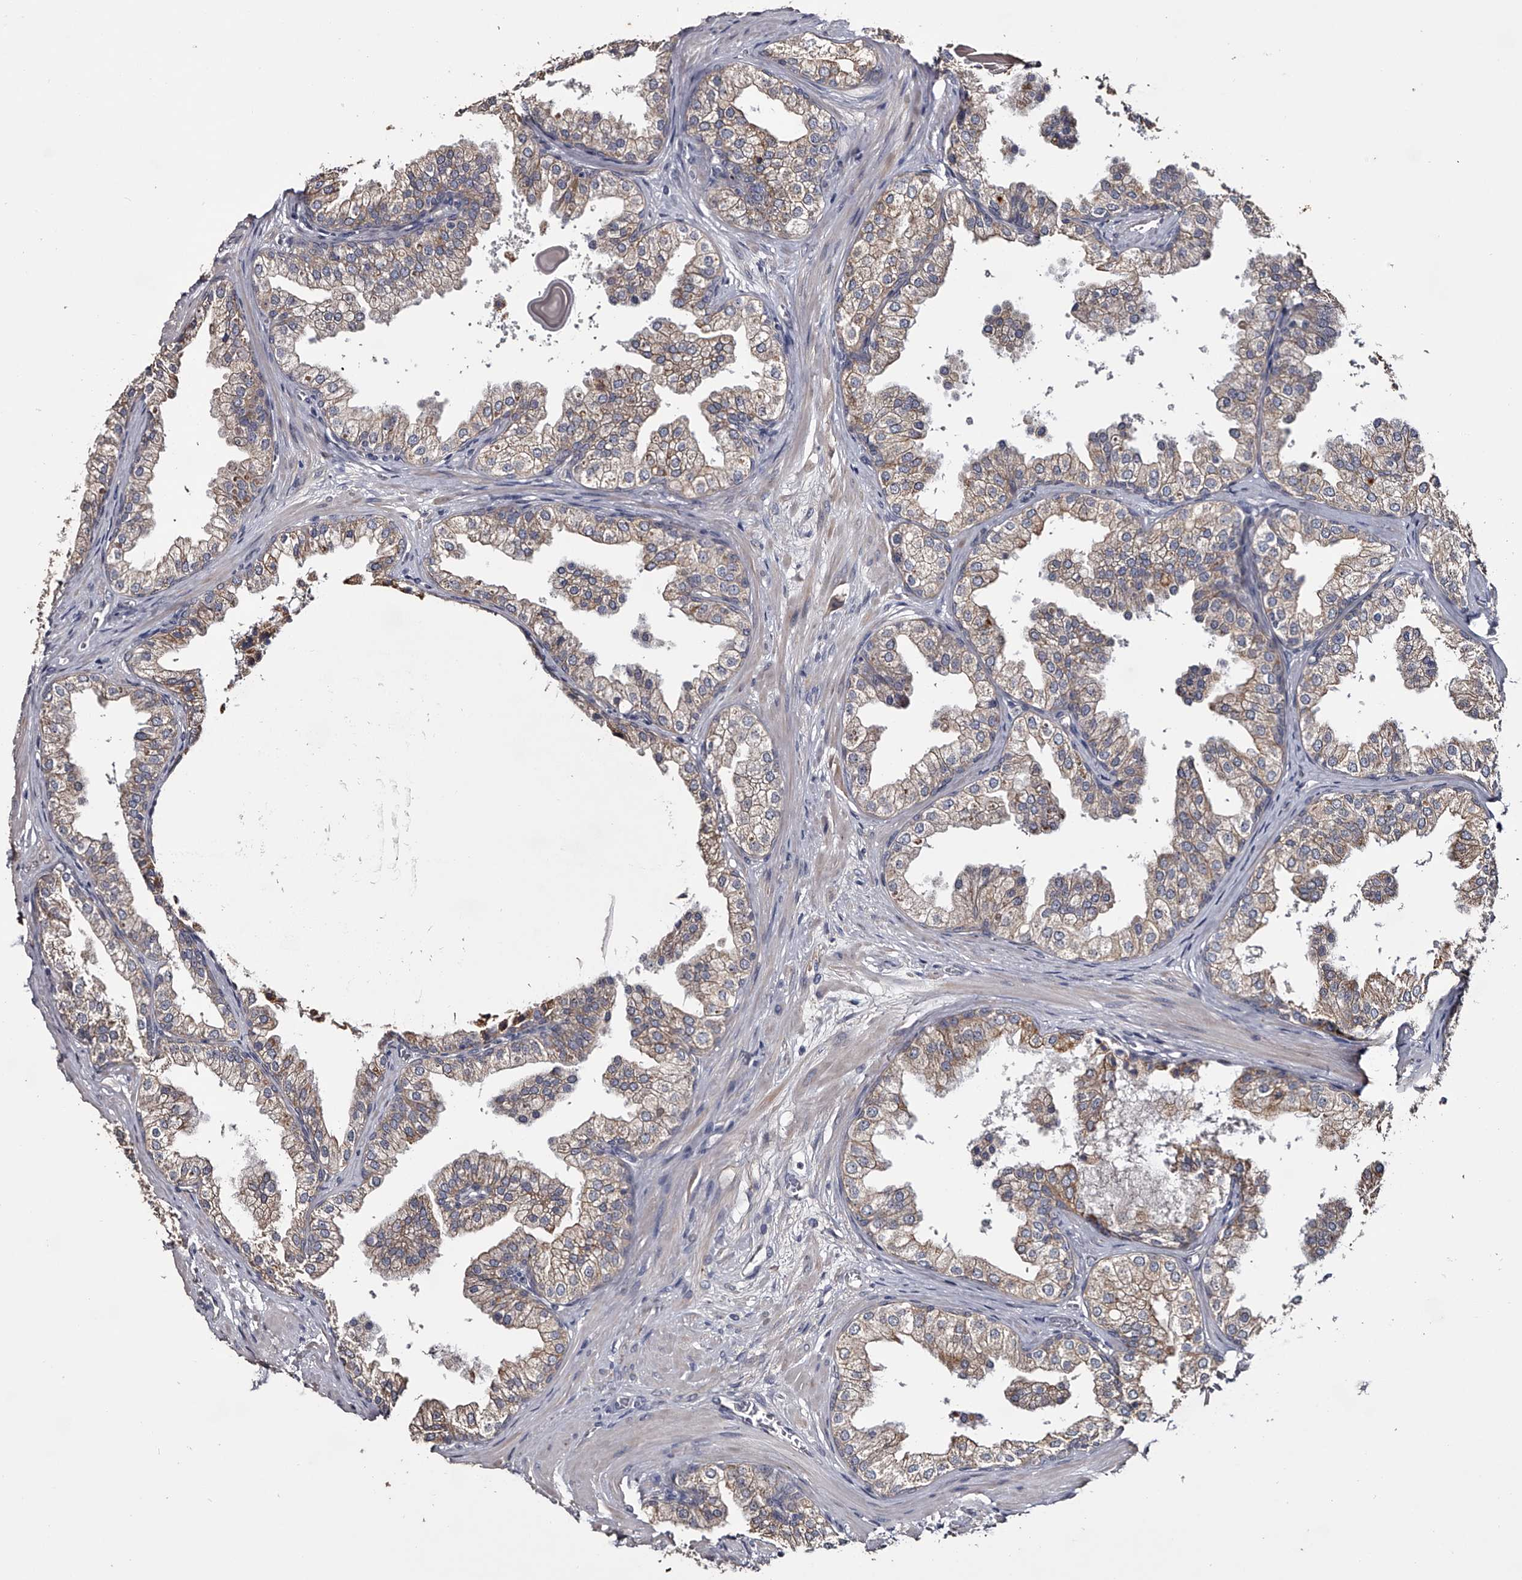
{"staining": {"intensity": "moderate", "quantity": "25%-75%", "location": "cytoplasmic/membranous"}, "tissue": "prostate", "cell_type": "Glandular cells", "image_type": "normal", "snomed": [{"axis": "morphology", "description": "Normal tissue, NOS"}, {"axis": "topography", "description": "Prostate"}], "caption": "This photomicrograph shows immunohistochemistry staining of normal human prostate, with medium moderate cytoplasmic/membranous expression in about 25%-75% of glandular cells.", "gene": "MDN1", "patient": {"sex": "male", "age": 48}}